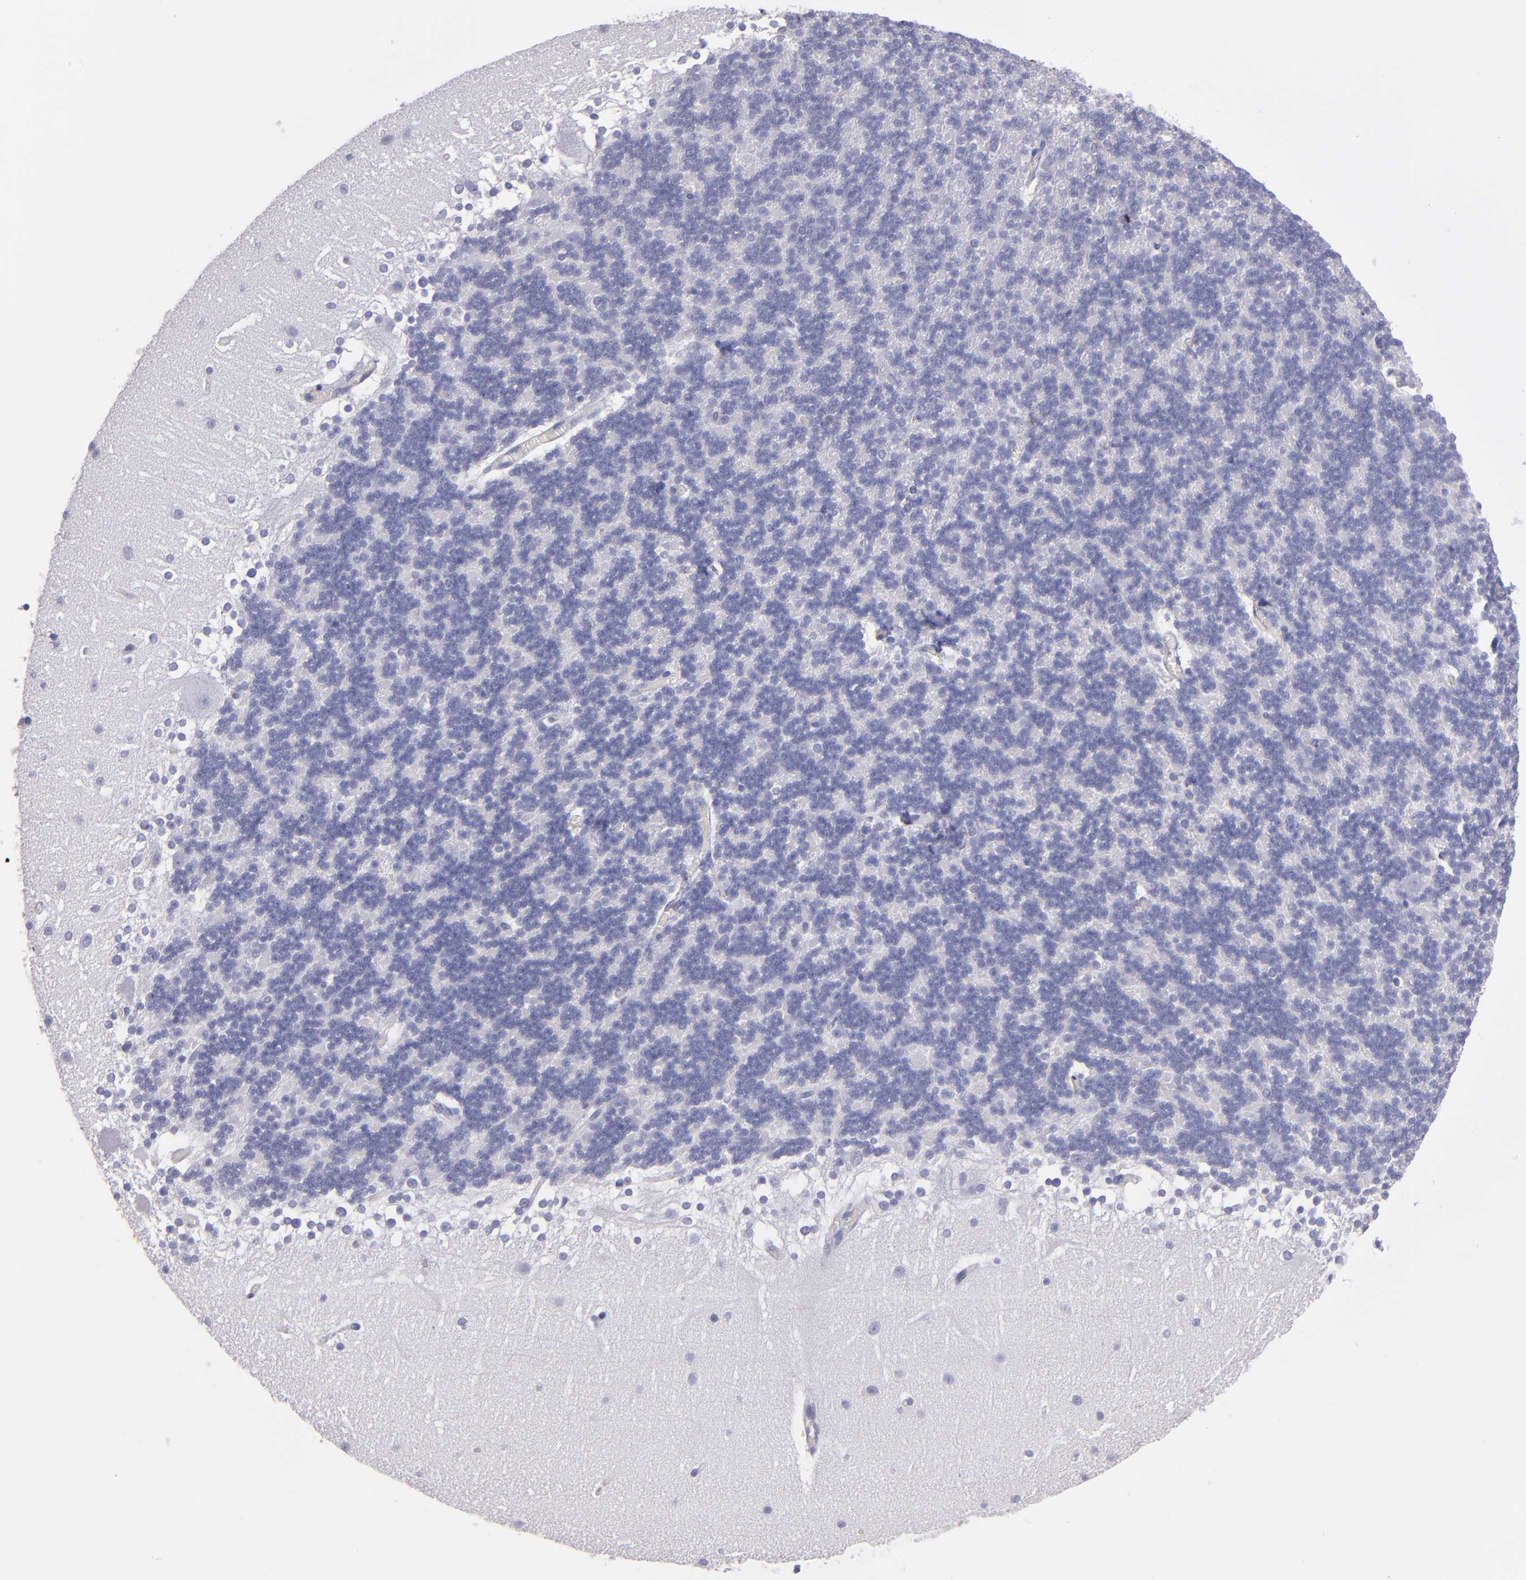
{"staining": {"intensity": "negative", "quantity": "none", "location": "none"}, "tissue": "cerebellum", "cell_type": "Cells in granular layer", "image_type": "normal", "snomed": [{"axis": "morphology", "description": "Normal tissue, NOS"}, {"axis": "topography", "description": "Cerebellum"}], "caption": "This is an immunohistochemistry photomicrograph of unremarkable human cerebellum. There is no staining in cells in granular layer.", "gene": "TG", "patient": {"sex": "female", "age": 19}}